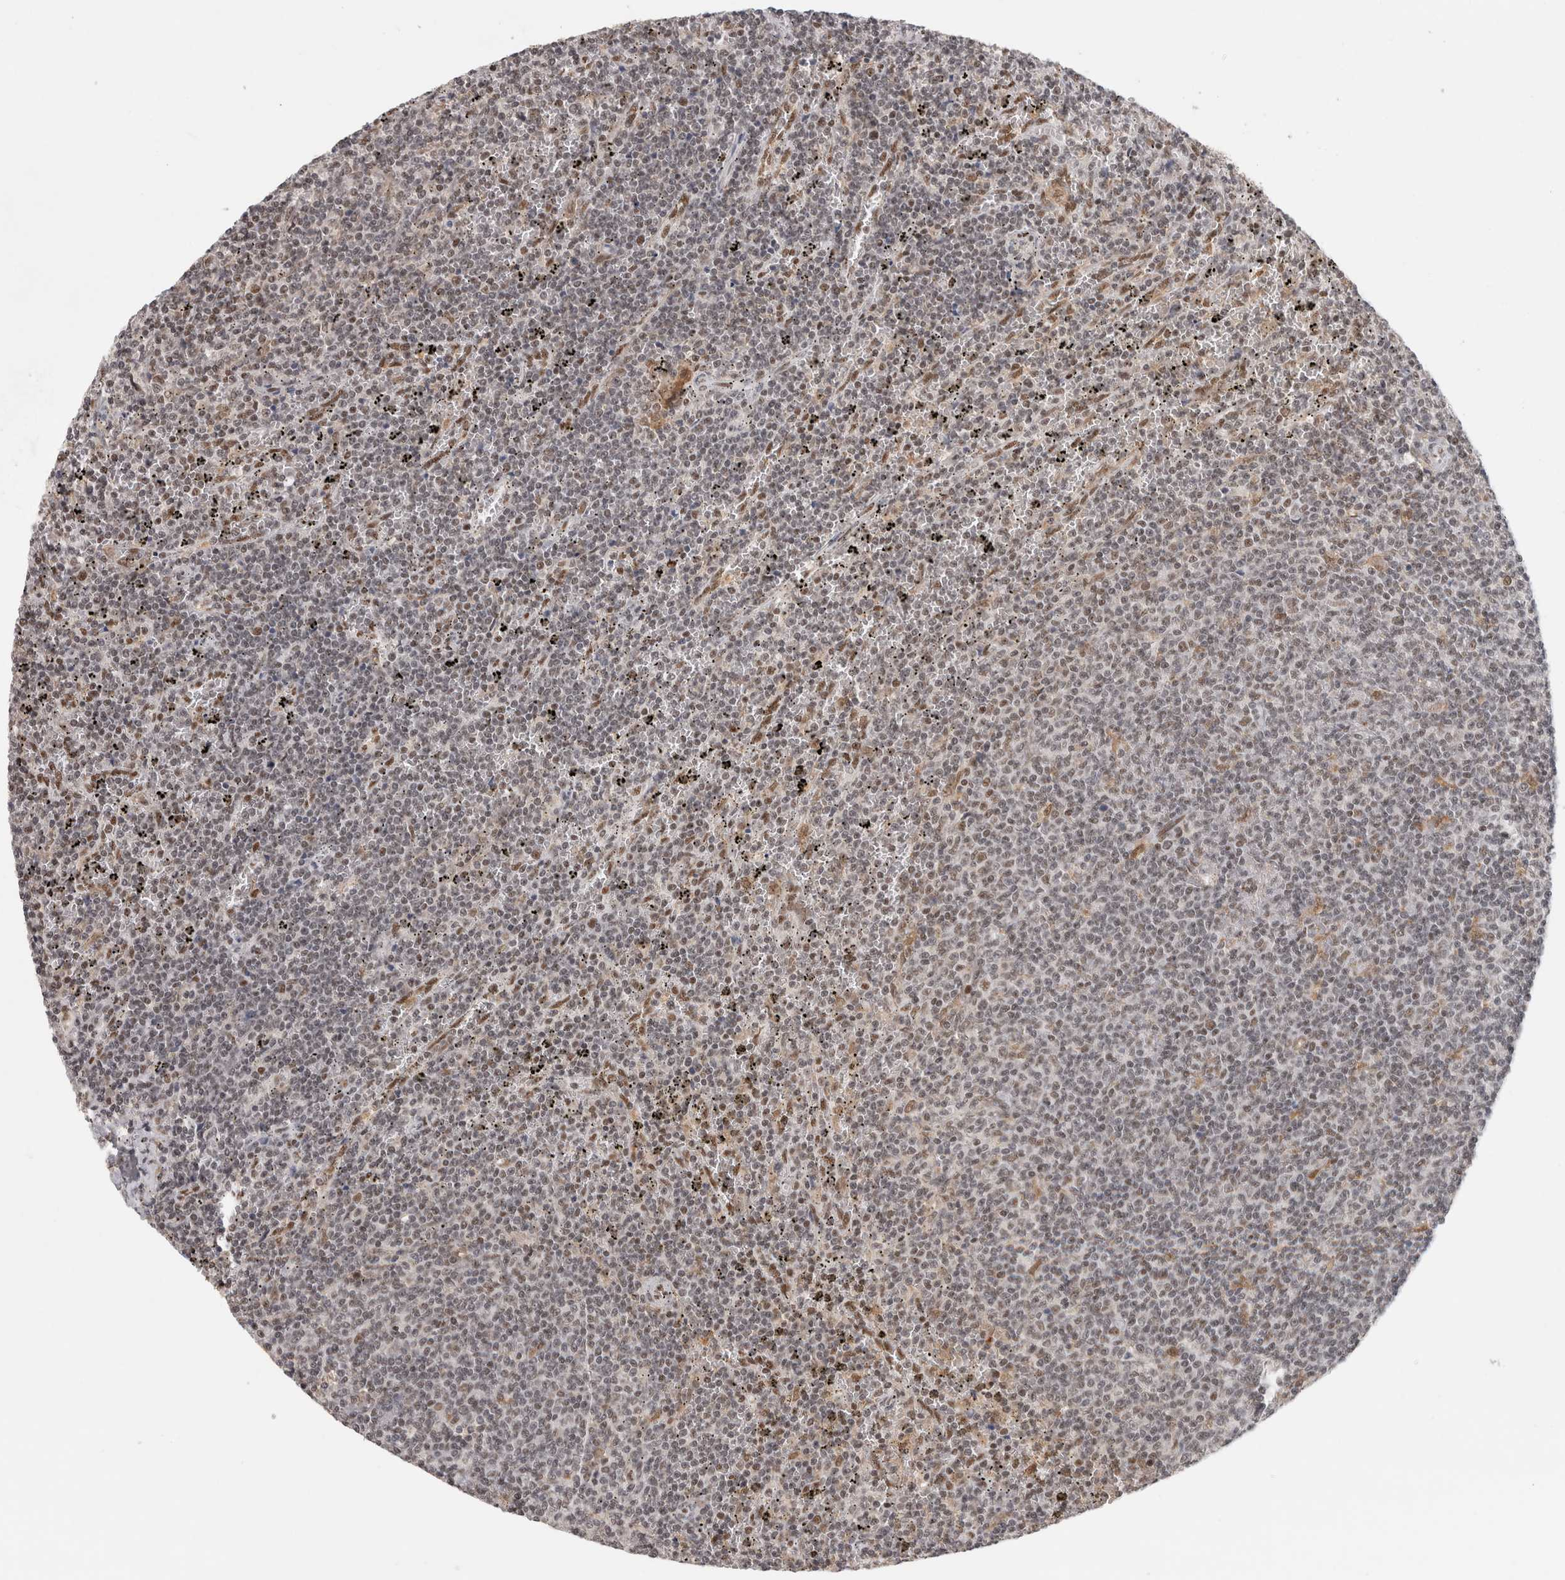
{"staining": {"intensity": "weak", "quantity": "<25%", "location": "nuclear"}, "tissue": "lymphoma", "cell_type": "Tumor cells", "image_type": "cancer", "snomed": [{"axis": "morphology", "description": "Malignant lymphoma, non-Hodgkin's type, Low grade"}, {"axis": "topography", "description": "Spleen"}], "caption": "DAB (3,3'-diaminobenzidine) immunohistochemical staining of human lymphoma reveals no significant positivity in tumor cells.", "gene": "ZNF830", "patient": {"sex": "female", "age": 50}}